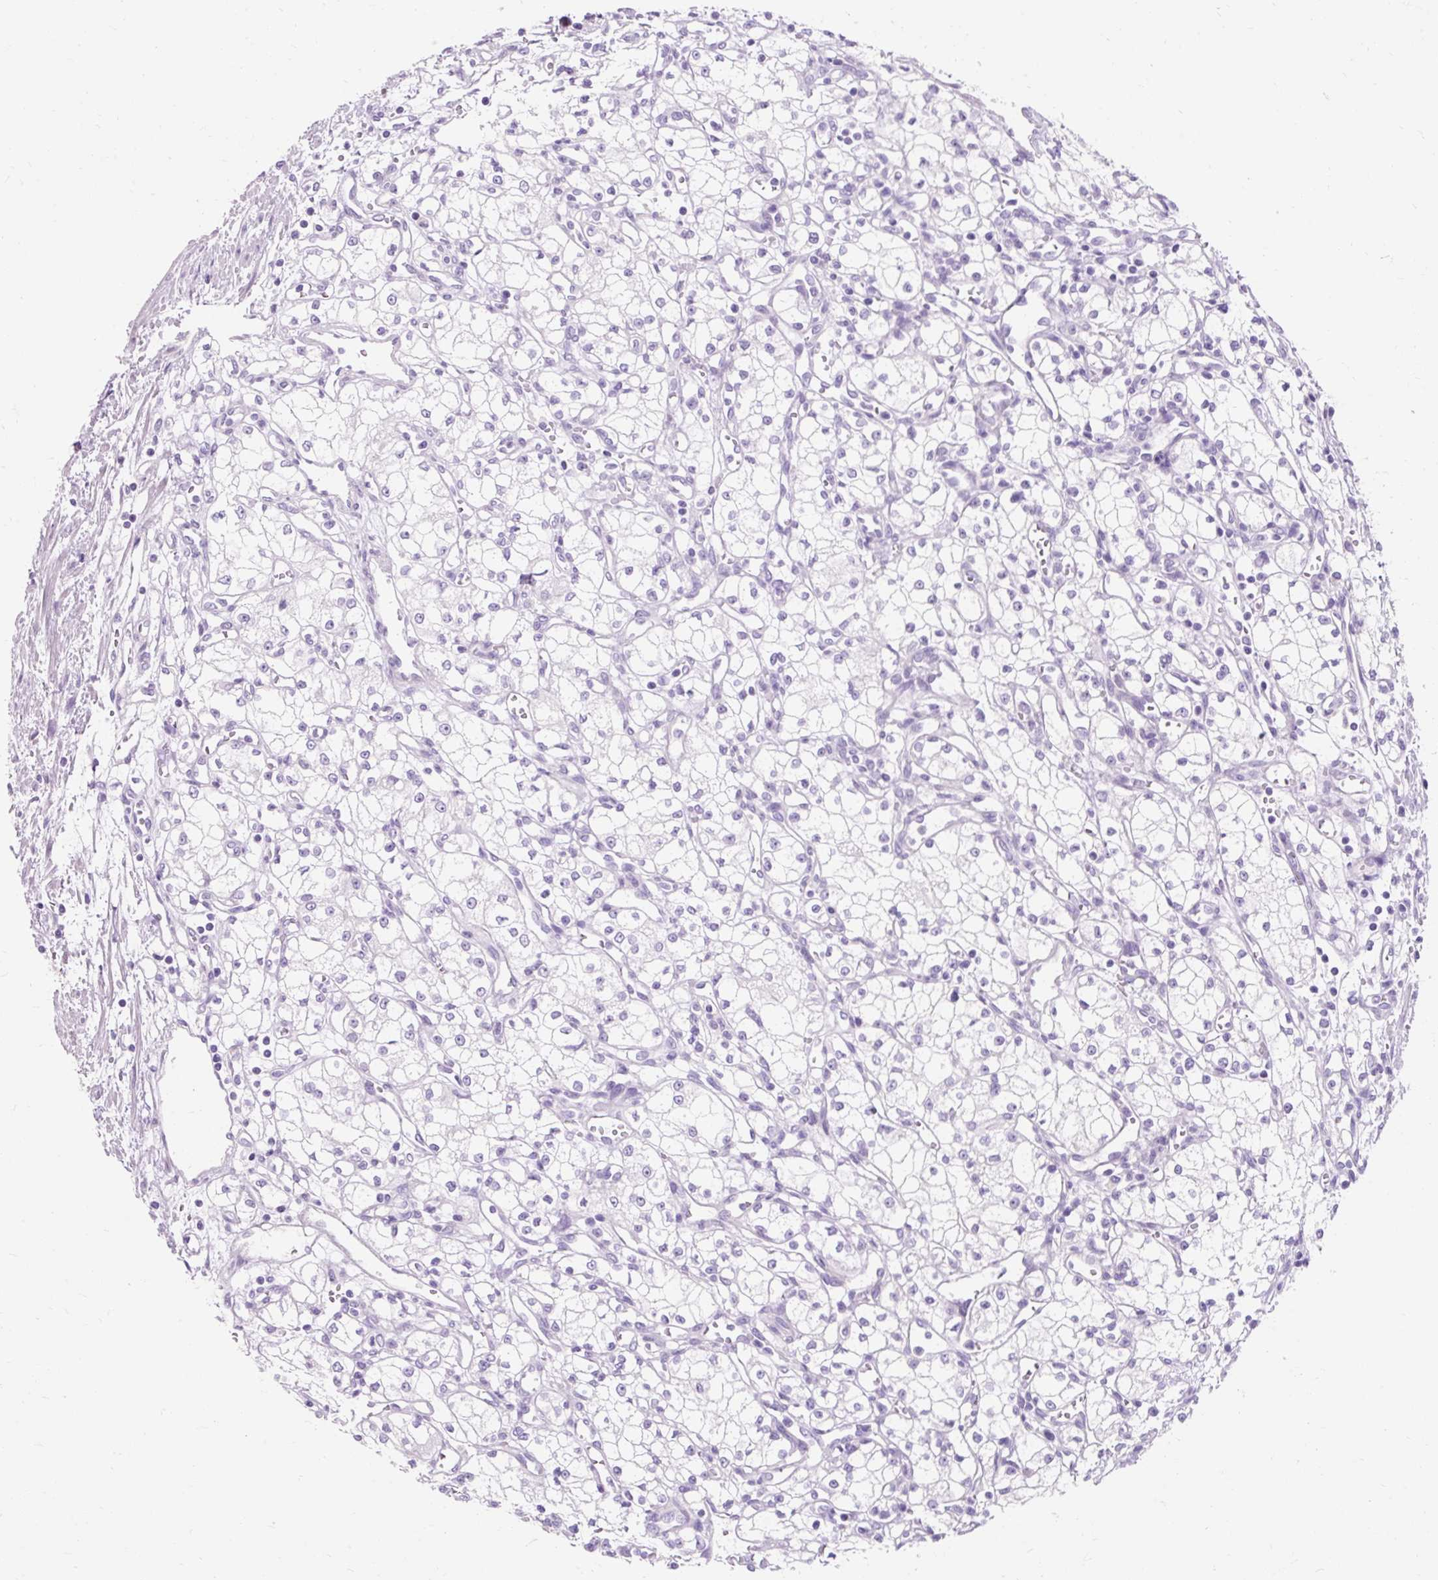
{"staining": {"intensity": "negative", "quantity": "none", "location": "none"}, "tissue": "renal cancer", "cell_type": "Tumor cells", "image_type": "cancer", "snomed": [{"axis": "morphology", "description": "Adenocarcinoma, NOS"}, {"axis": "topography", "description": "Kidney"}], "caption": "Renal cancer stained for a protein using IHC displays no expression tumor cells.", "gene": "TMEM213", "patient": {"sex": "male", "age": 59}}